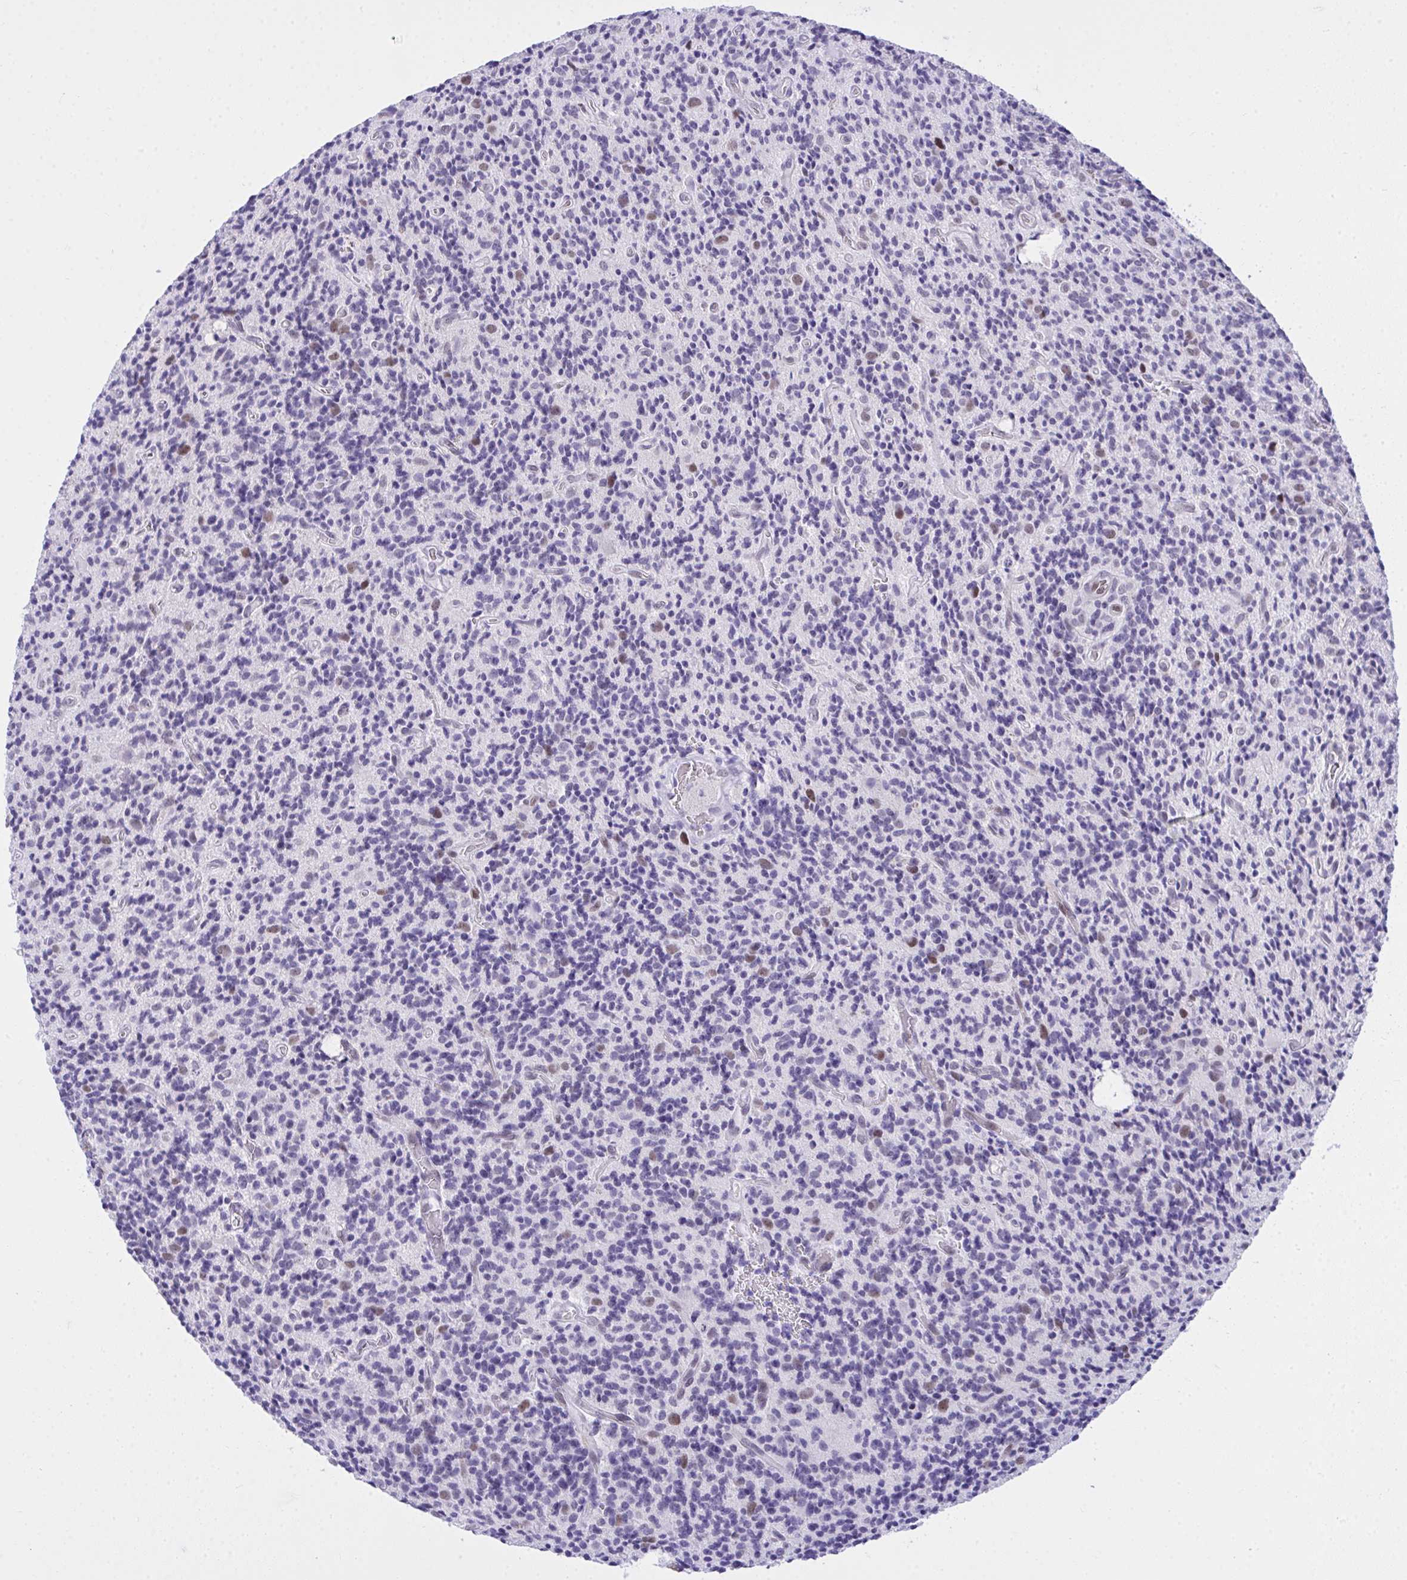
{"staining": {"intensity": "weak", "quantity": "<25%", "location": "nuclear"}, "tissue": "glioma", "cell_type": "Tumor cells", "image_type": "cancer", "snomed": [{"axis": "morphology", "description": "Glioma, malignant, High grade"}, {"axis": "topography", "description": "Brain"}], "caption": "Immunohistochemistry (IHC) photomicrograph of neoplastic tissue: malignant glioma (high-grade) stained with DAB displays no significant protein expression in tumor cells. (DAB IHC, high magnification).", "gene": "TEAD4", "patient": {"sex": "male", "age": 76}}